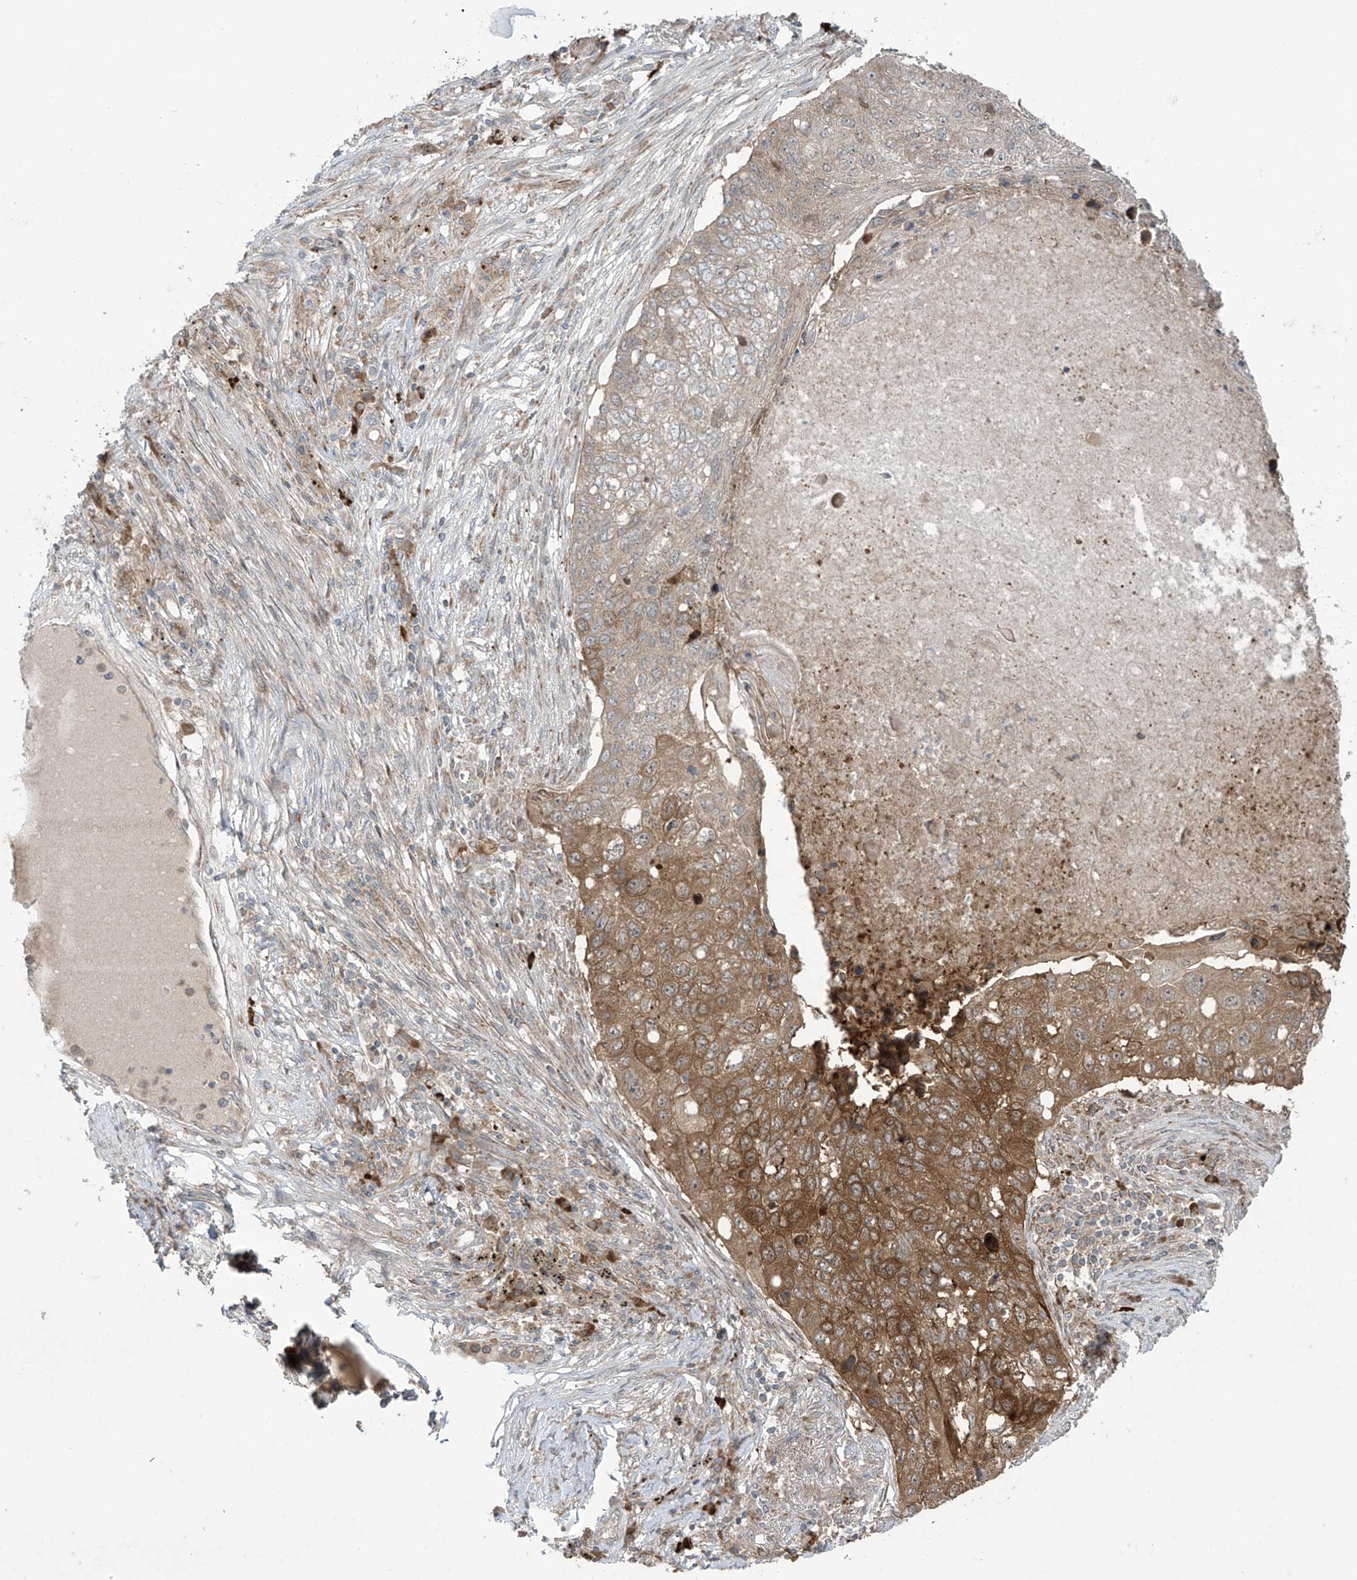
{"staining": {"intensity": "moderate", "quantity": "<25%", "location": "cytoplasmic/membranous"}, "tissue": "lung cancer", "cell_type": "Tumor cells", "image_type": "cancer", "snomed": [{"axis": "morphology", "description": "Squamous cell carcinoma, NOS"}, {"axis": "topography", "description": "Lung"}], "caption": "An immunohistochemistry photomicrograph of neoplastic tissue is shown. Protein staining in brown highlights moderate cytoplasmic/membranous positivity in squamous cell carcinoma (lung) within tumor cells. (DAB = brown stain, brightfield microscopy at high magnification).", "gene": "PPAT", "patient": {"sex": "female", "age": 63}}